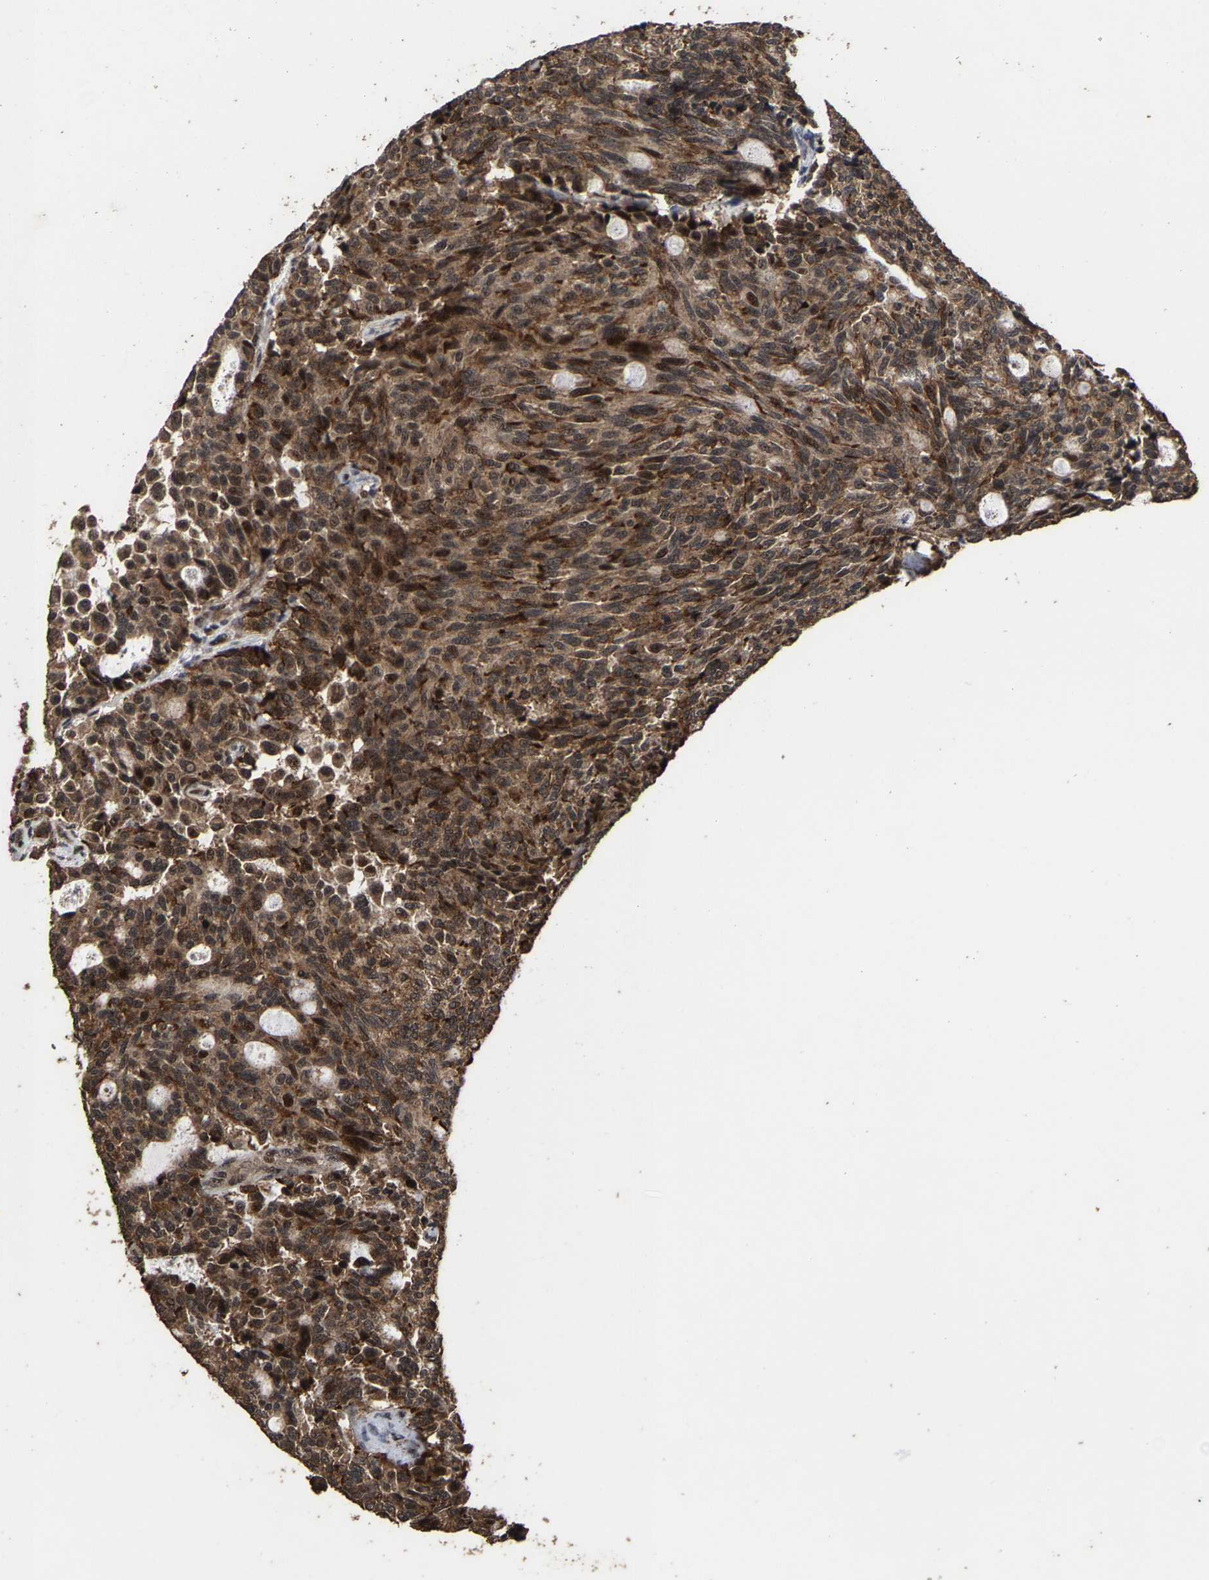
{"staining": {"intensity": "moderate", "quantity": ">75%", "location": "cytoplasmic/membranous,nuclear"}, "tissue": "carcinoid", "cell_type": "Tumor cells", "image_type": "cancer", "snomed": [{"axis": "morphology", "description": "Carcinoid, malignant, NOS"}, {"axis": "topography", "description": "Pancreas"}], "caption": "Immunohistochemical staining of human carcinoid (malignant) exhibits medium levels of moderate cytoplasmic/membranous and nuclear positivity in about >75% of tumor cells.", "gene": "HAUS6", "patient": {"sex": "female", "age": 54}}